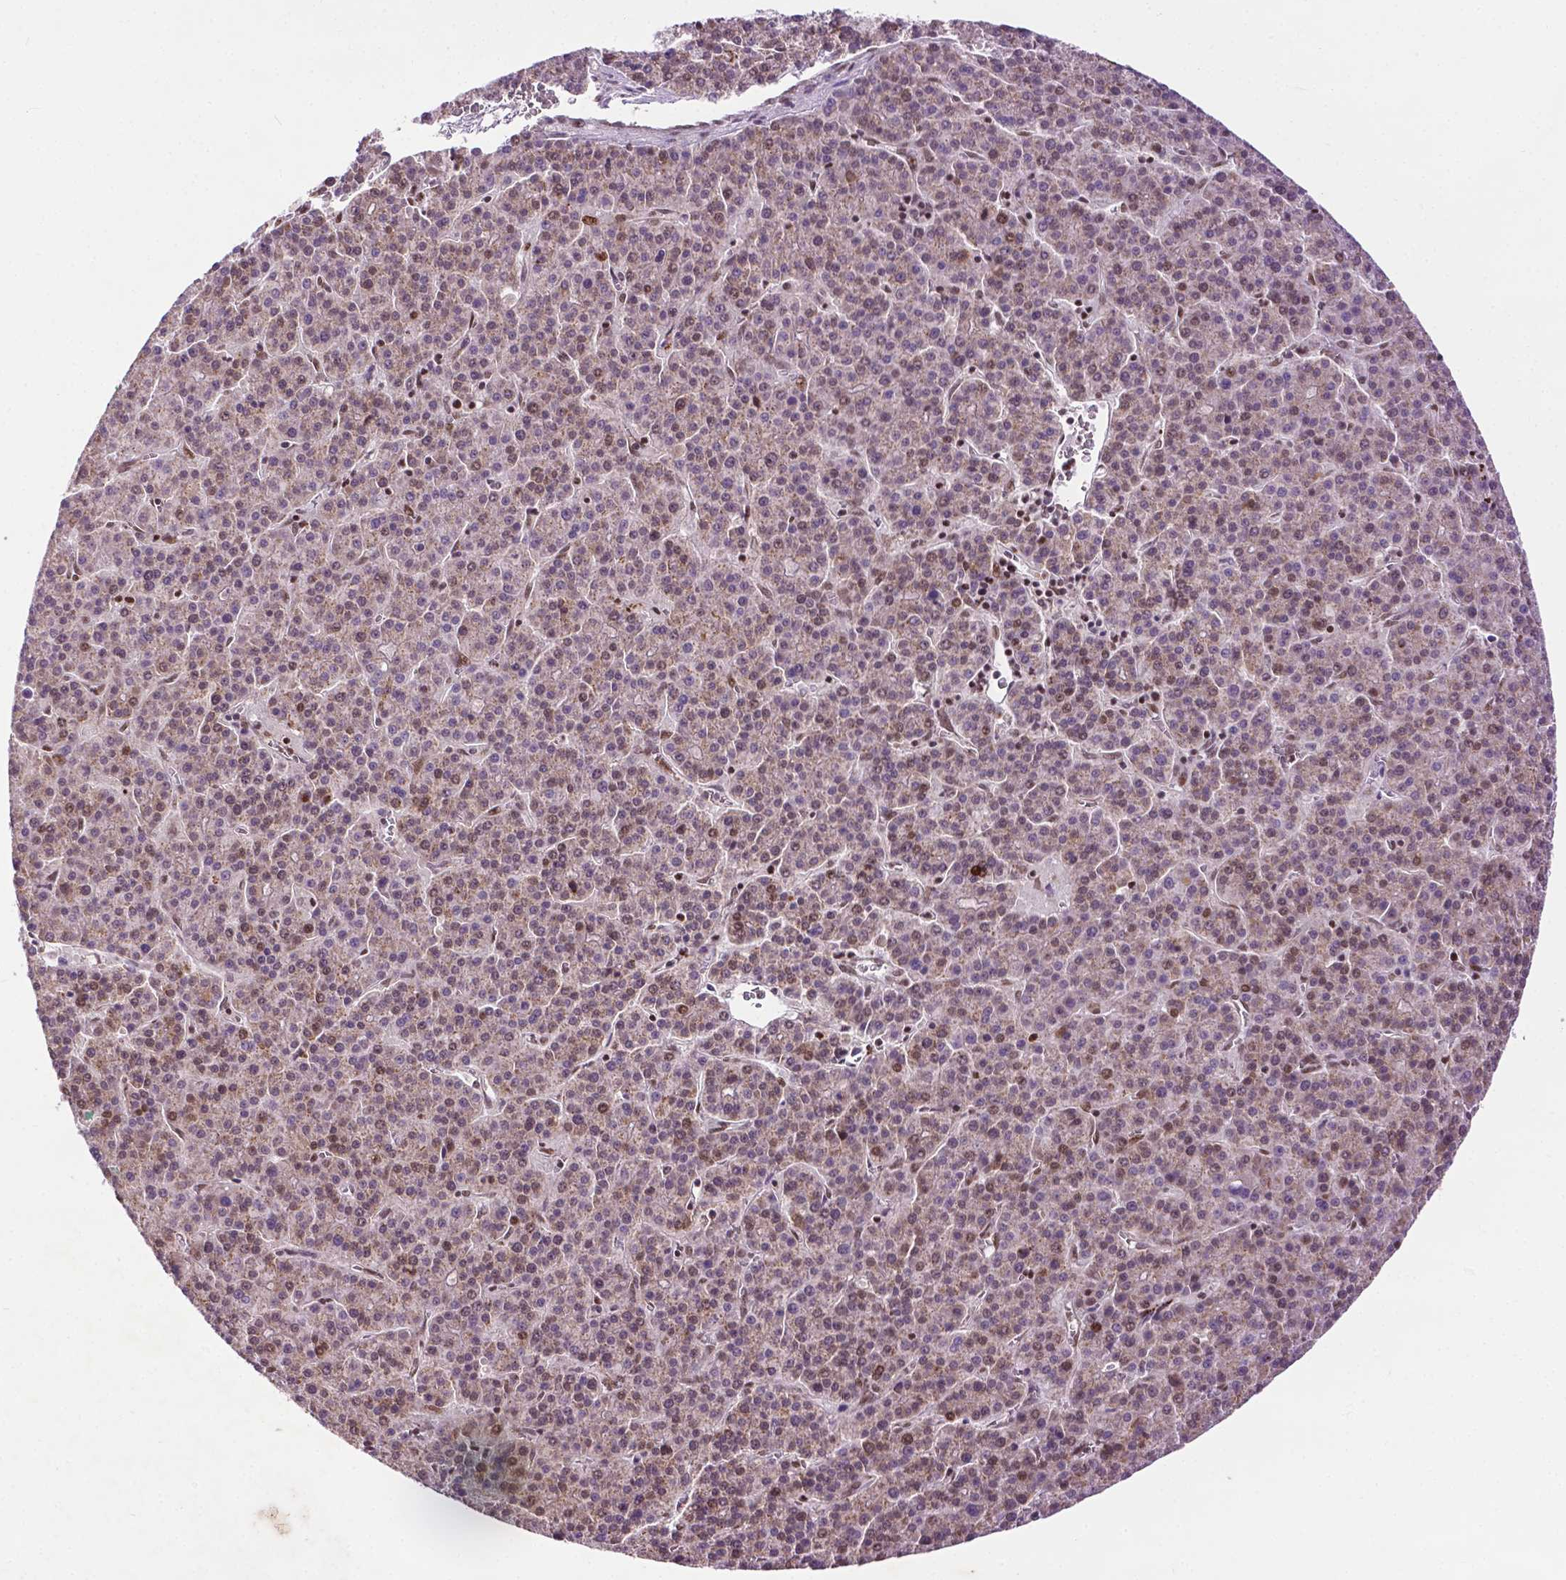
{"staining": {"intensity": "weak", "quantity": "25%-75%", "location": "cytoplasmic/membranous,nuclear"}, "tissue": "liver cancer", "cell_type": "Tumor cells", "image_type": "cancer", "snomed": [{"axis": "morphology", "description": "Carcinoma, Hepatocellular, NOS"}, {"axis": "topography", "description": "Liver"}], "caption": "Weak cytoplasmic/membranous and nuclear positivity for a protein is identified in about 25%-75% of tumor cells of liver cancer (hepatocellular carcinoma) using immunohistochemistry (IHC).", "gene": "ZNF41", "patient": {"sex": "female", "age": 58}}